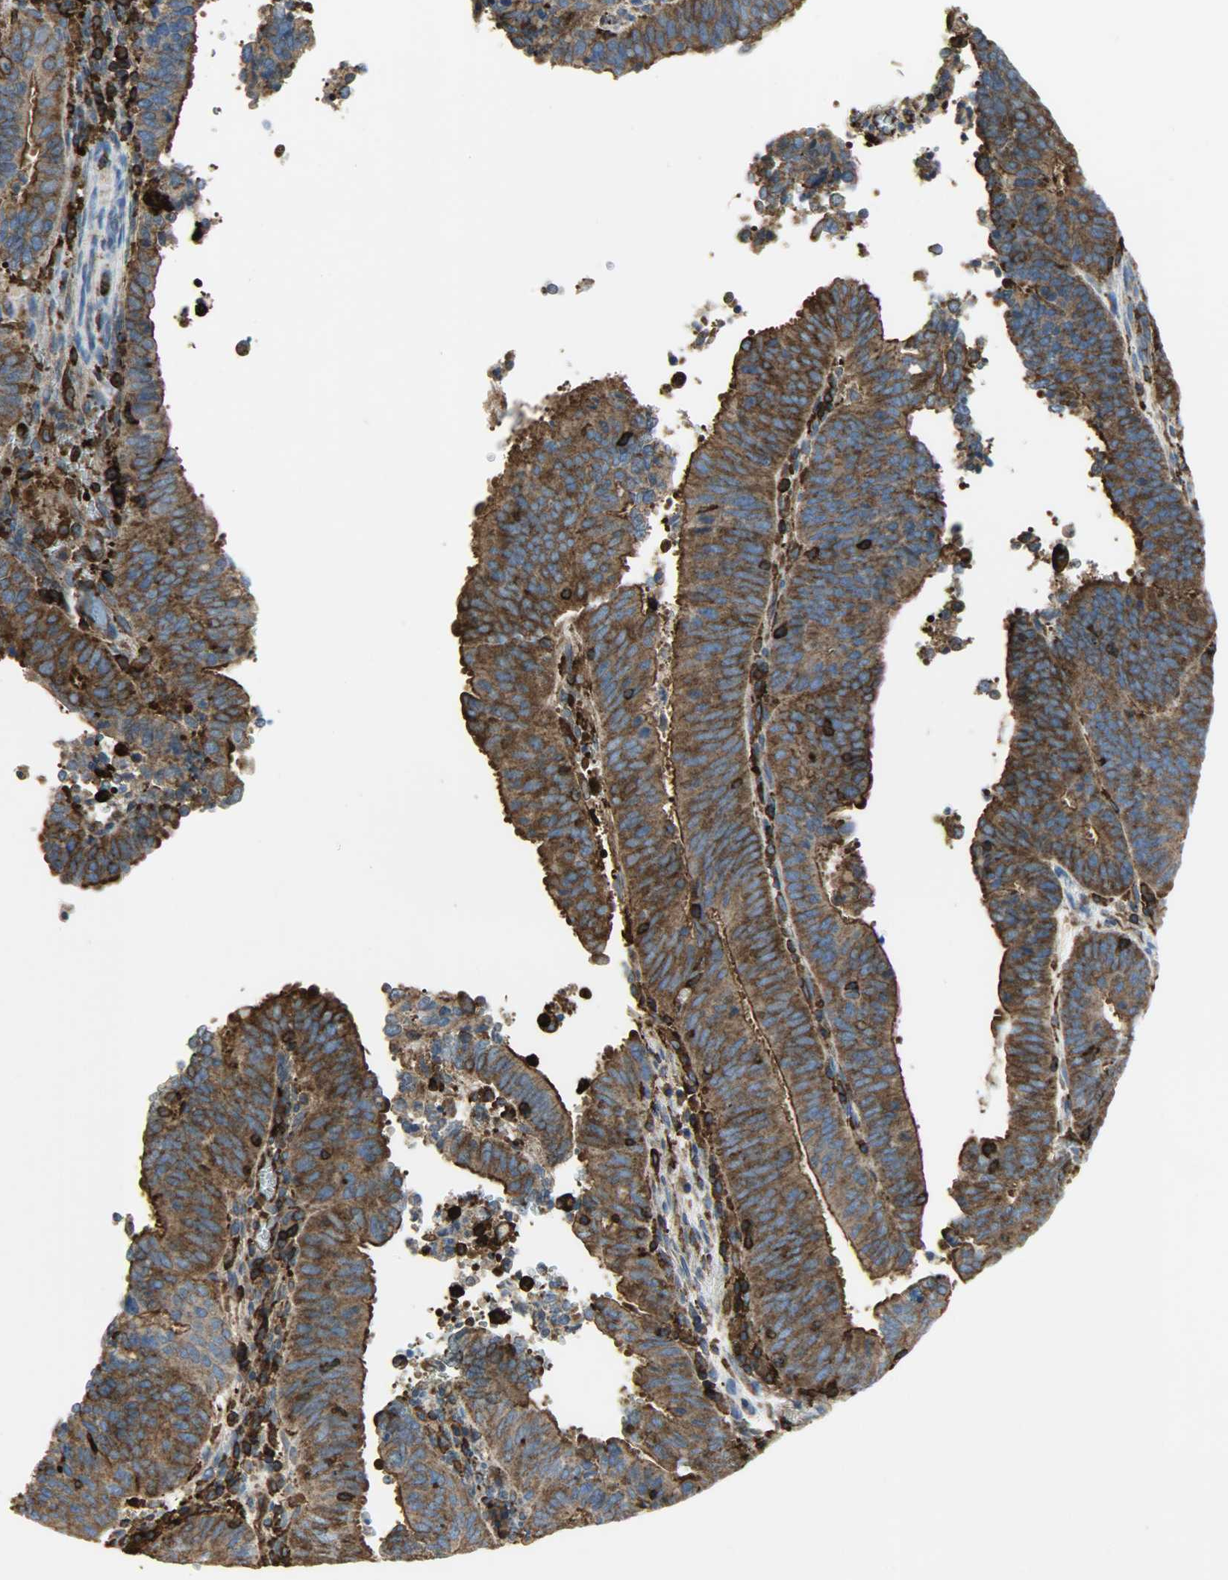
{"staining": {"intensity": "strong", "quantity": ">75%", "location": "cytoplasmic/membranous"}, "tissue": "cervical cancer", "cell_type": "Tumor cells", "image_type": "cancer", "snomed": [{"axis": "morphology", "description": "Adenocarcinoma, NOS"}, {"axis": "topography", "description": "Cervix"}], "caption": "High-magnification brightfield microscopy of adenocarcinoma (cervical) stained with DAB (brown) and counterstained with hematoxylin (blue). tumor cells exhibit strong cytoplasmic/membranous positivity is appreciated in about>75% of cells. (DAB (3,3'-diaminobenzidine) IHC with brightfield microscopy, high magnification).", "gene": "VASP", "patient": {"sex": "female", "age": 44}}